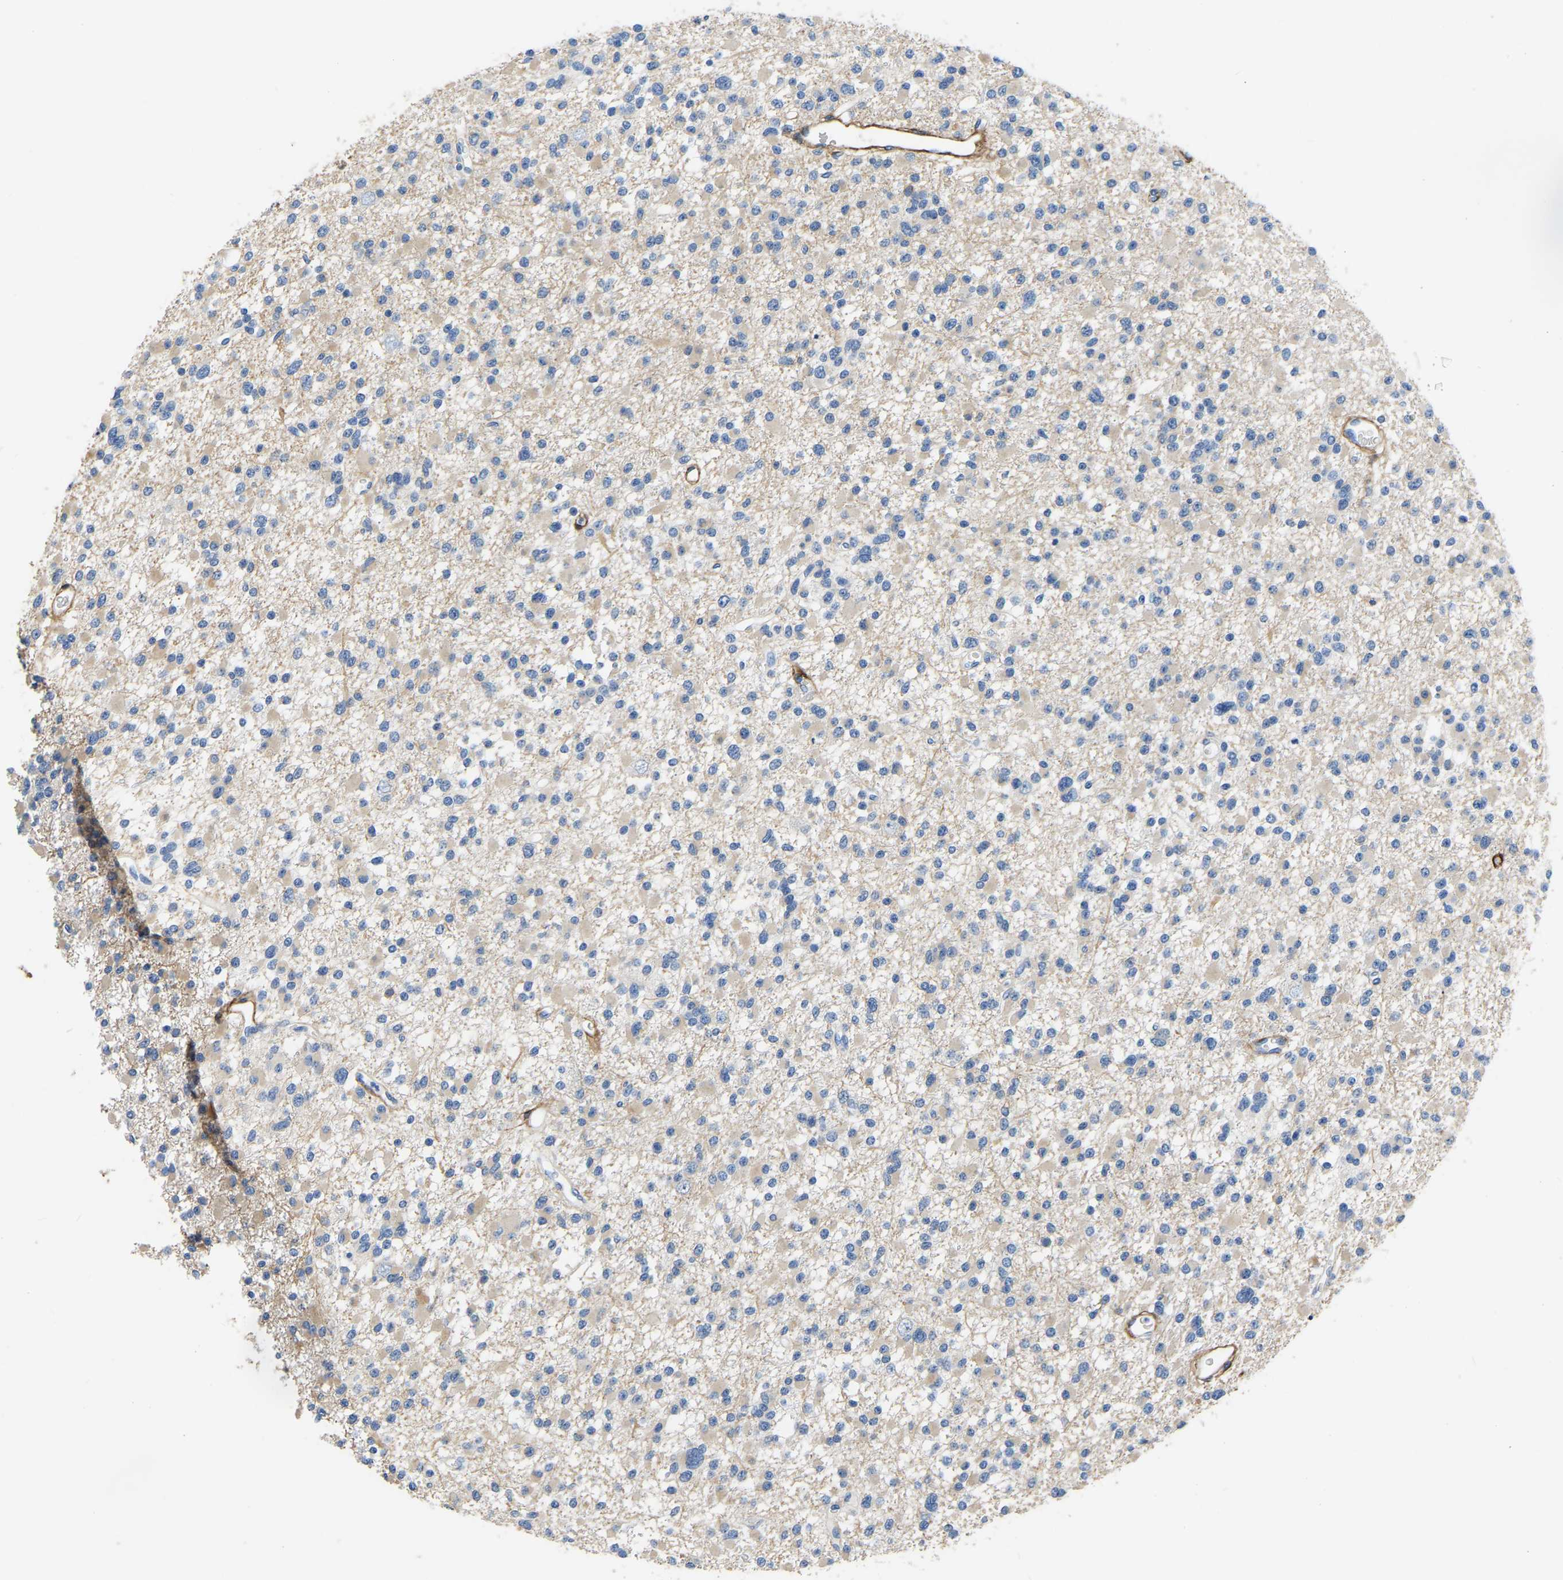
{"staining": {"intensity": "negative", "quantity": "none", "location": "none"}, "tissue": "glioma", "cell_type": "Tumor cells", "image_type": "cancer", "snomed": [{"axis": "morphology", "description": "Glioma, malignant, Low grade"}, {"axis": "topography", "description": "Brain"}], "caption": "An immunohistochemistry (IHC) photomicrograph of glioma is shown. There is no staining in tumor cells of glioma. Brightfield microscopy of immunohistochemistry (IHC) stained with DAB (3,3'-diaminobenzidine) (brown) and hematoxylin (blue), captured at high magnification.", "gene": "COL6A1", "patient": {"sex": "female", "age": 22}}